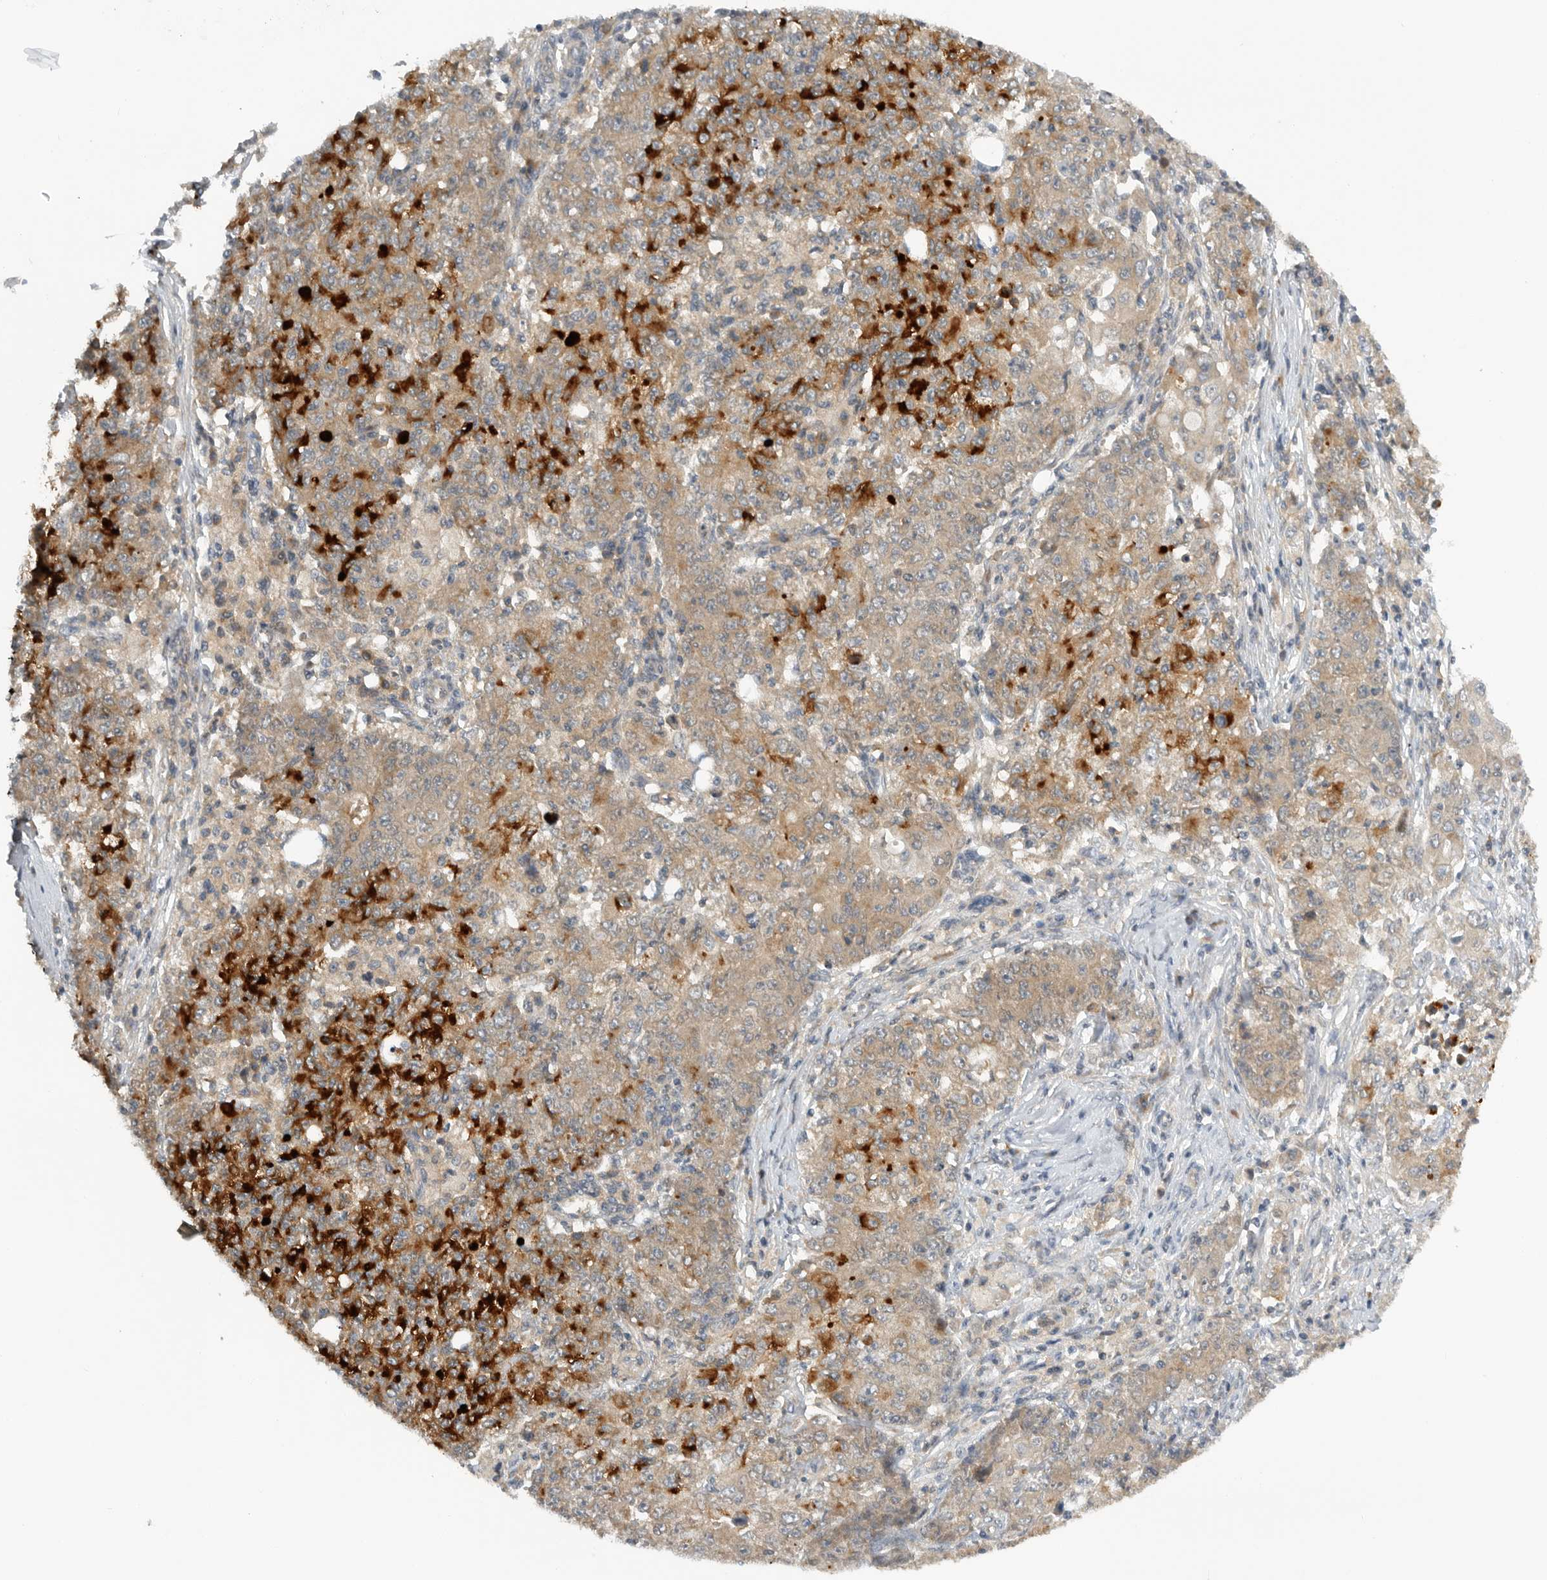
{"staining": {"intensity": "strong", "quantity": "<25%", "location": "cytoplasmic/membranous"}, "tissue": "ovarian cancer", "cell_type": "Tumor cells", "image_type": "cancer", "snomed": [{"axis": "morphology", "description": "Carcinoma, endometroid"}, {"axis": "topography", "description": "Ovary"}], "caption": "A photomicrograph of human ovarian cancer (endometroid carcinoma) stained for a protein exhibits strong cytoplasmic/membranous brown staining in tumor cells. (brown staining indicates protein expression, while blue staining denotes nuclei).", "gene": "AASDHPPT", "patient": {"sex": "female", "age": 42}}